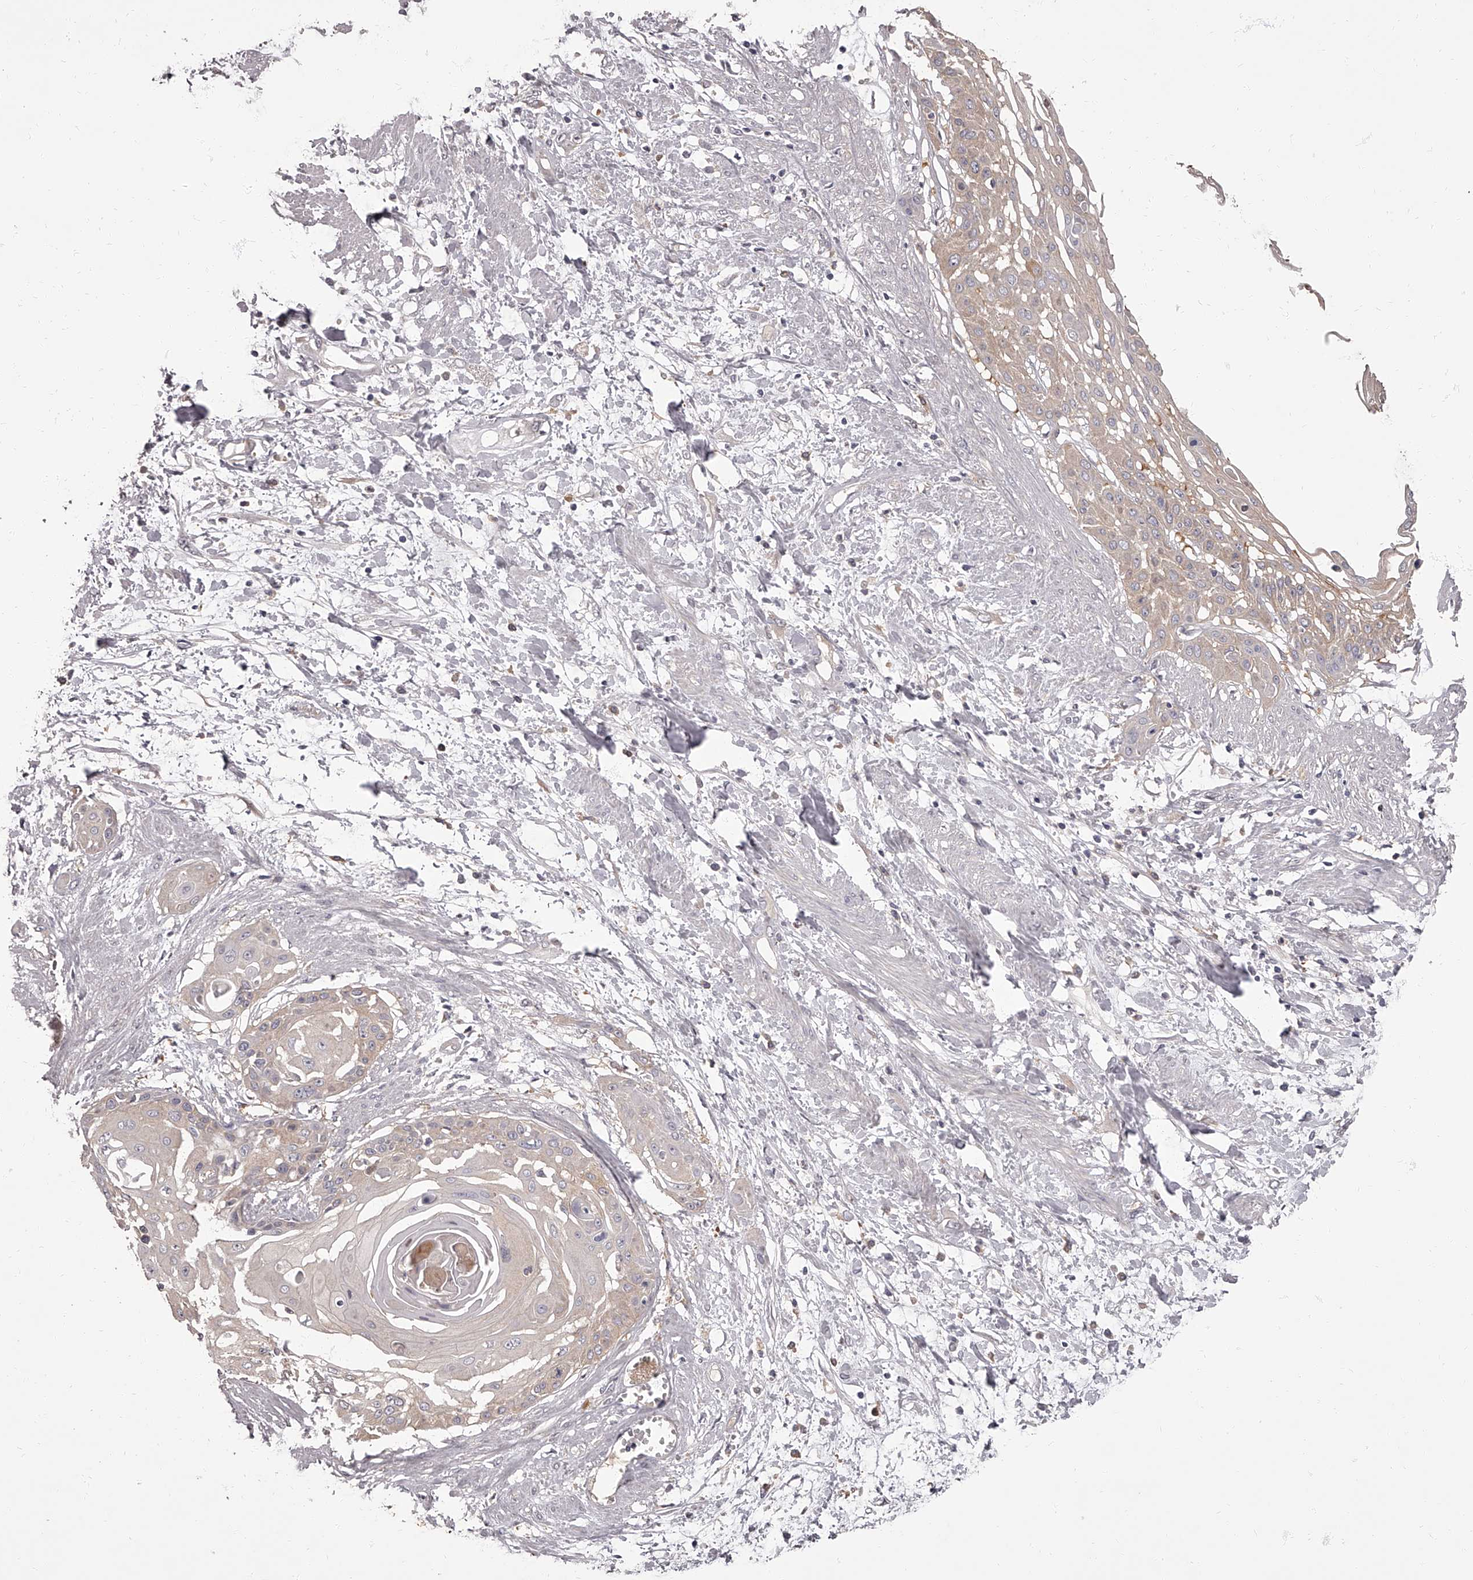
{"staining": {"intensity": "weak", "quantity": "<25%", "location": "cytoplasmic/membranous"}, "tissue": "cervical cancer", "cell_type": "Tumor cells", "image_type": "cancer", "snomed": [{"axis": "morphology", "description": "Squamous cell carcinoma, NOS"}, {"axis": "topography", "description": "Cervix"}], "caption": "High power microscopy micrograph of an IHC image of cervical squamous cell carcinoma, revealing no significant staining in tumor cells.", "gene": "APEH", "patient": {"sex": "female", "age": 57}}